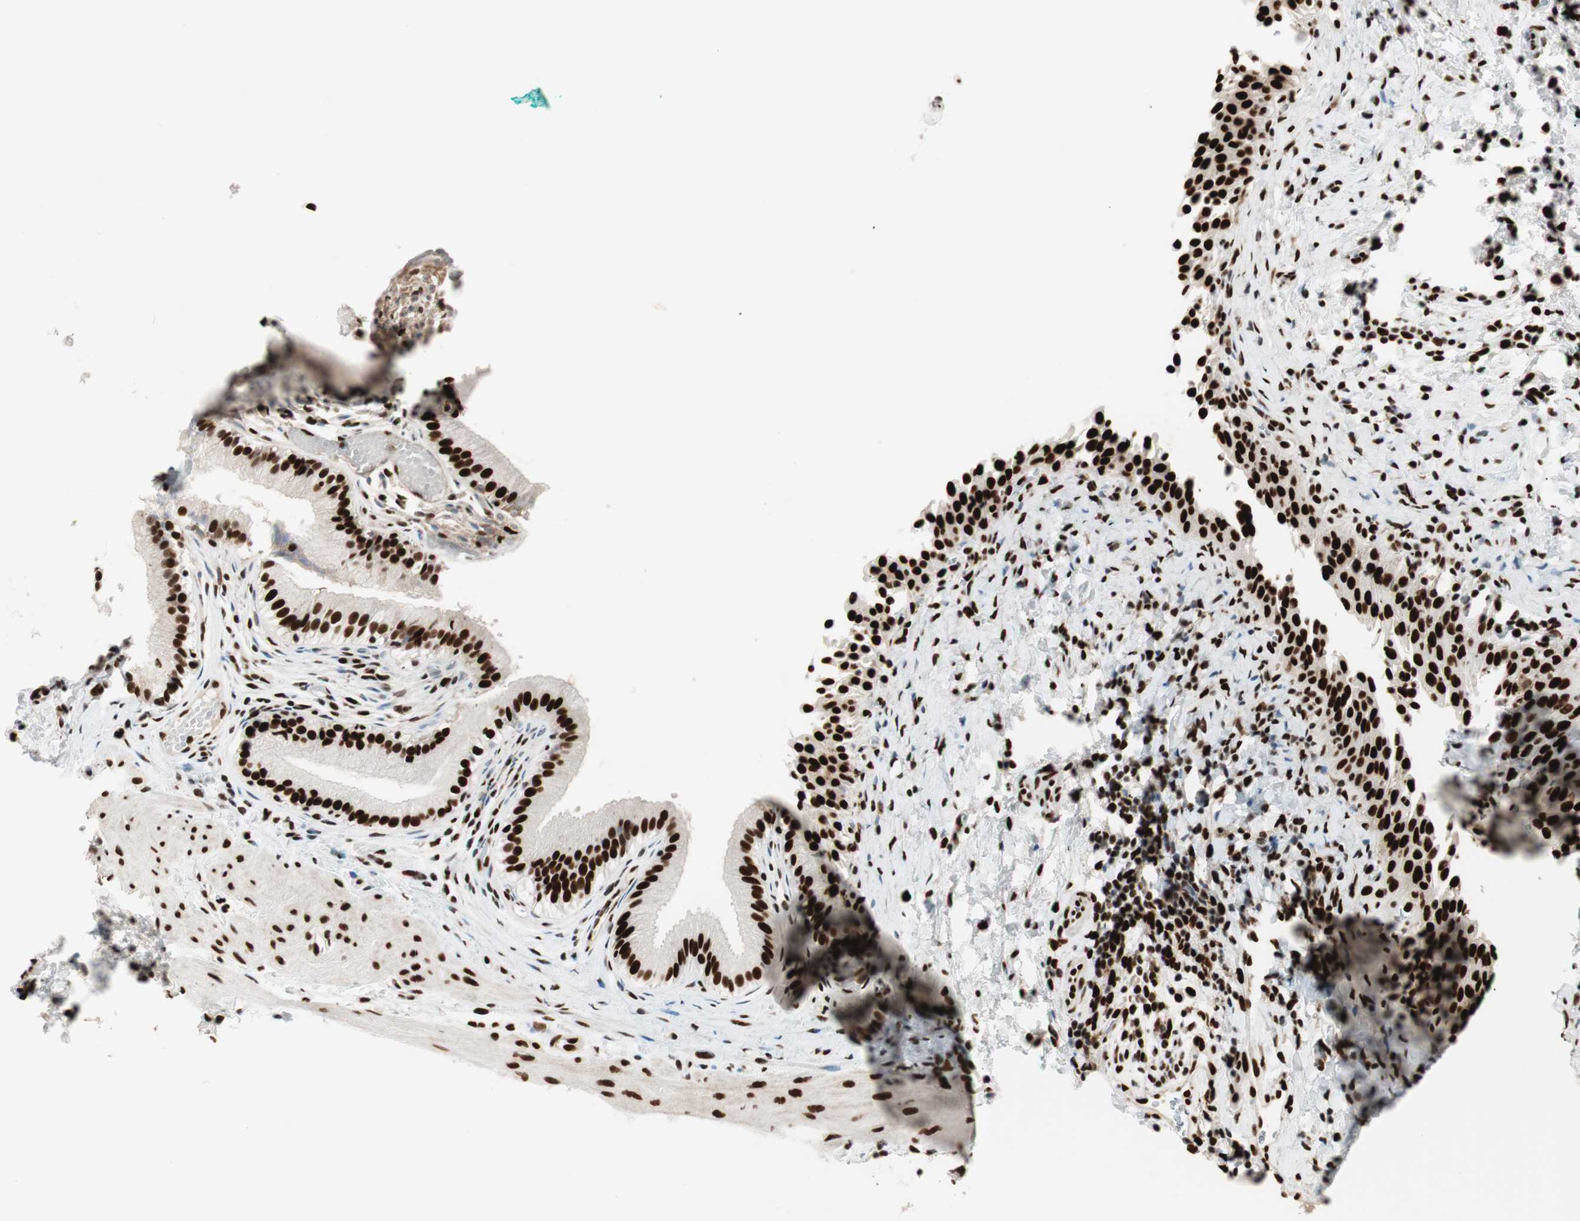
{"staining": {"intensity": "strong", "quantity": ">75%", "location": "nuclear"}, "tissue": "gallbladder", "cell_type": "Glandular cells", "image_type": "normal", "snomed": [{"axis": "morphology", "description": "Normal tissue, NOS"}, {"axis": "topography", "description": "Gallbladder"}], "caption": "Immunohistochemistry of normal gallbladder shows high levels of strong nuclear staining in approximately >75% of glandular cells. (DAB (3,3'-diaminobenzidine) = brown stain, brightfield microscopy at high magnification).", "gene": "PSME3", "patient": {"sex": "female", "age": 26}}